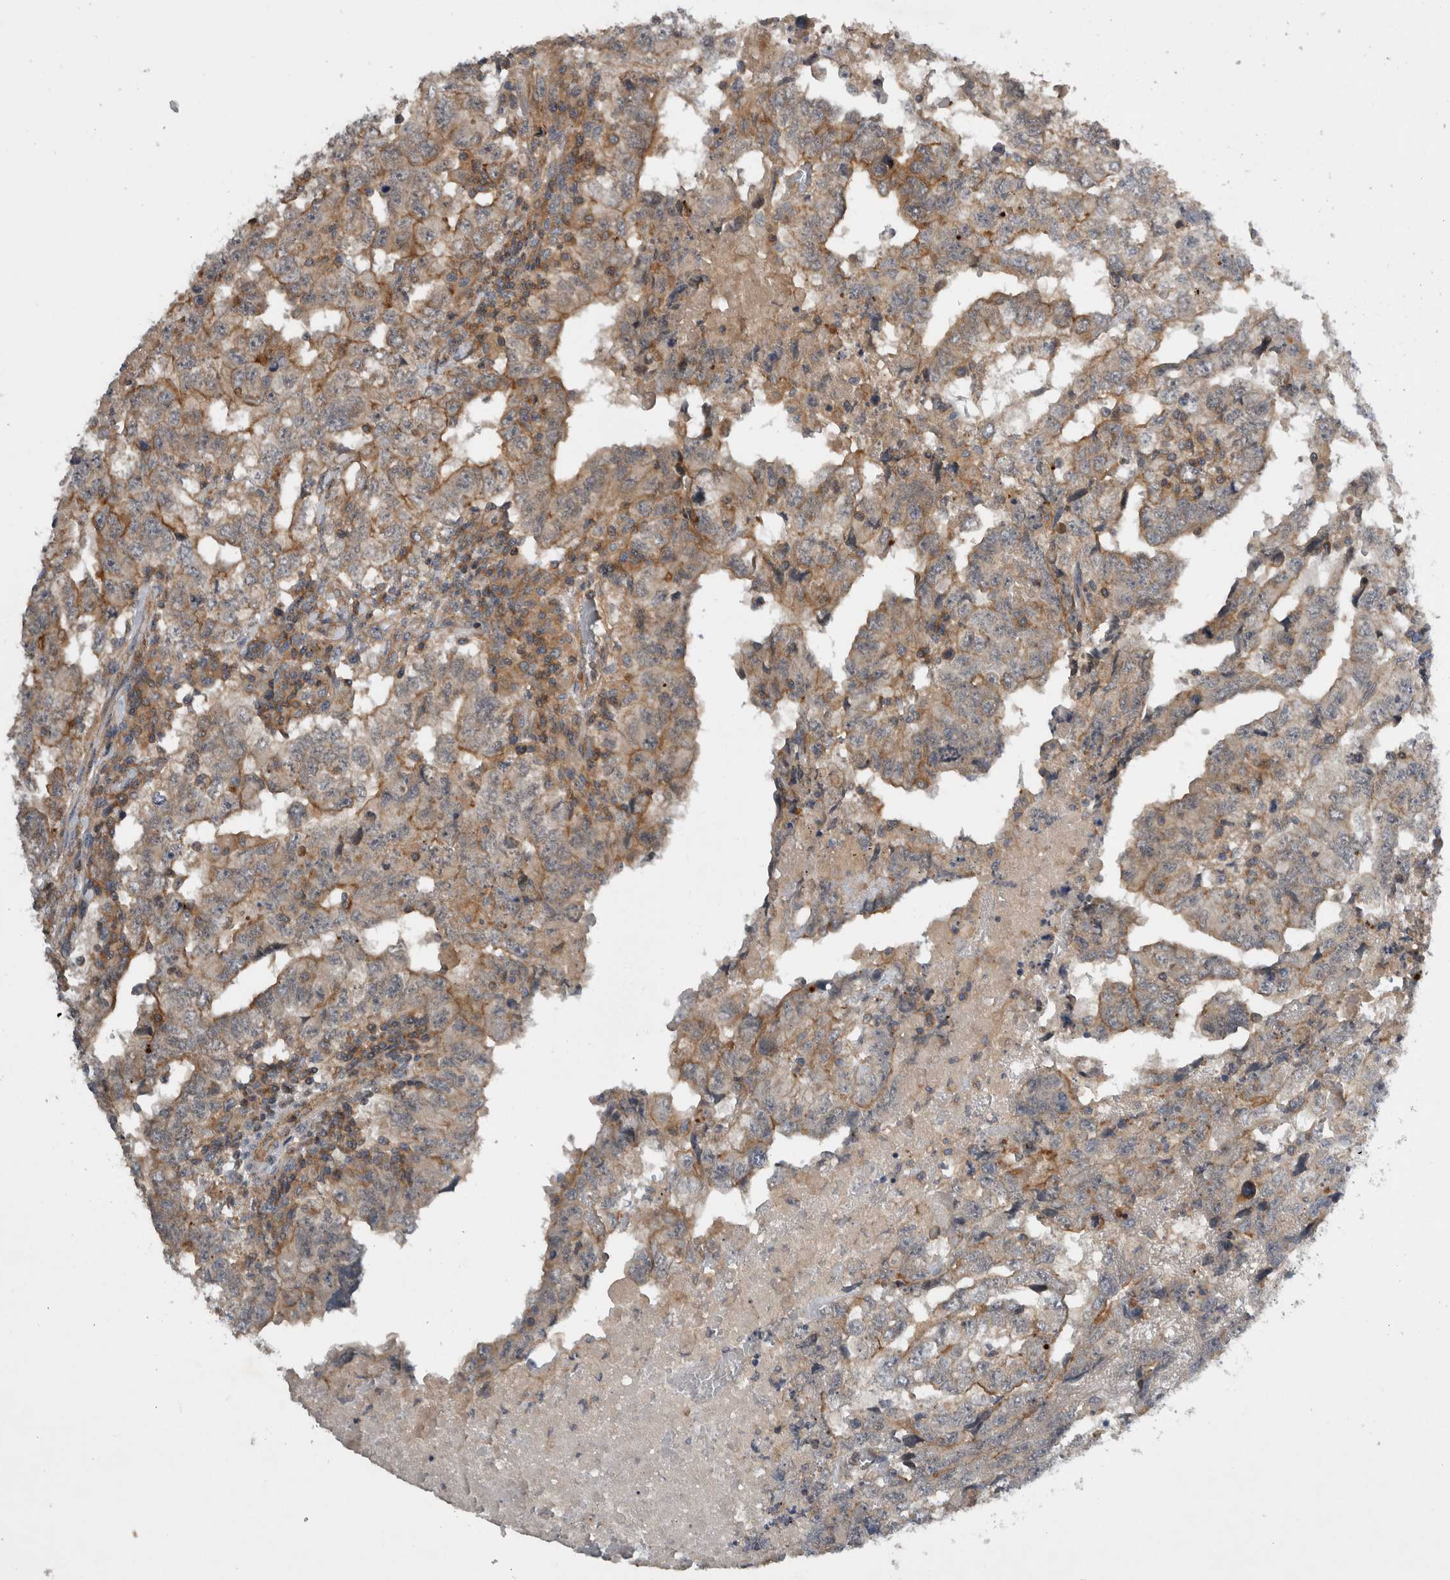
{"staining": {"intensity": "weak", "quantity": ">75%", "location": "cytoplasmic/membranous"}, "tissue": "testis cancer", "cell_type": "Tumor cells", "image_type": "cancer", "snomed": [{"axis": "morphology", "description": "Carcinoma, Embryonal, NOS"}, {"axis": "topography", "description": "Testis"}], "caption": "Immunohistochemistry (IHC) (DAB (3,3'-diaminobenzidine)) staining of testis cancer reveals weak cytoplasmic/membranous protein expression in about >75% of tumor cells.", "gene": "SCARA5", "patient": {"sex": "male", "age": 36}}